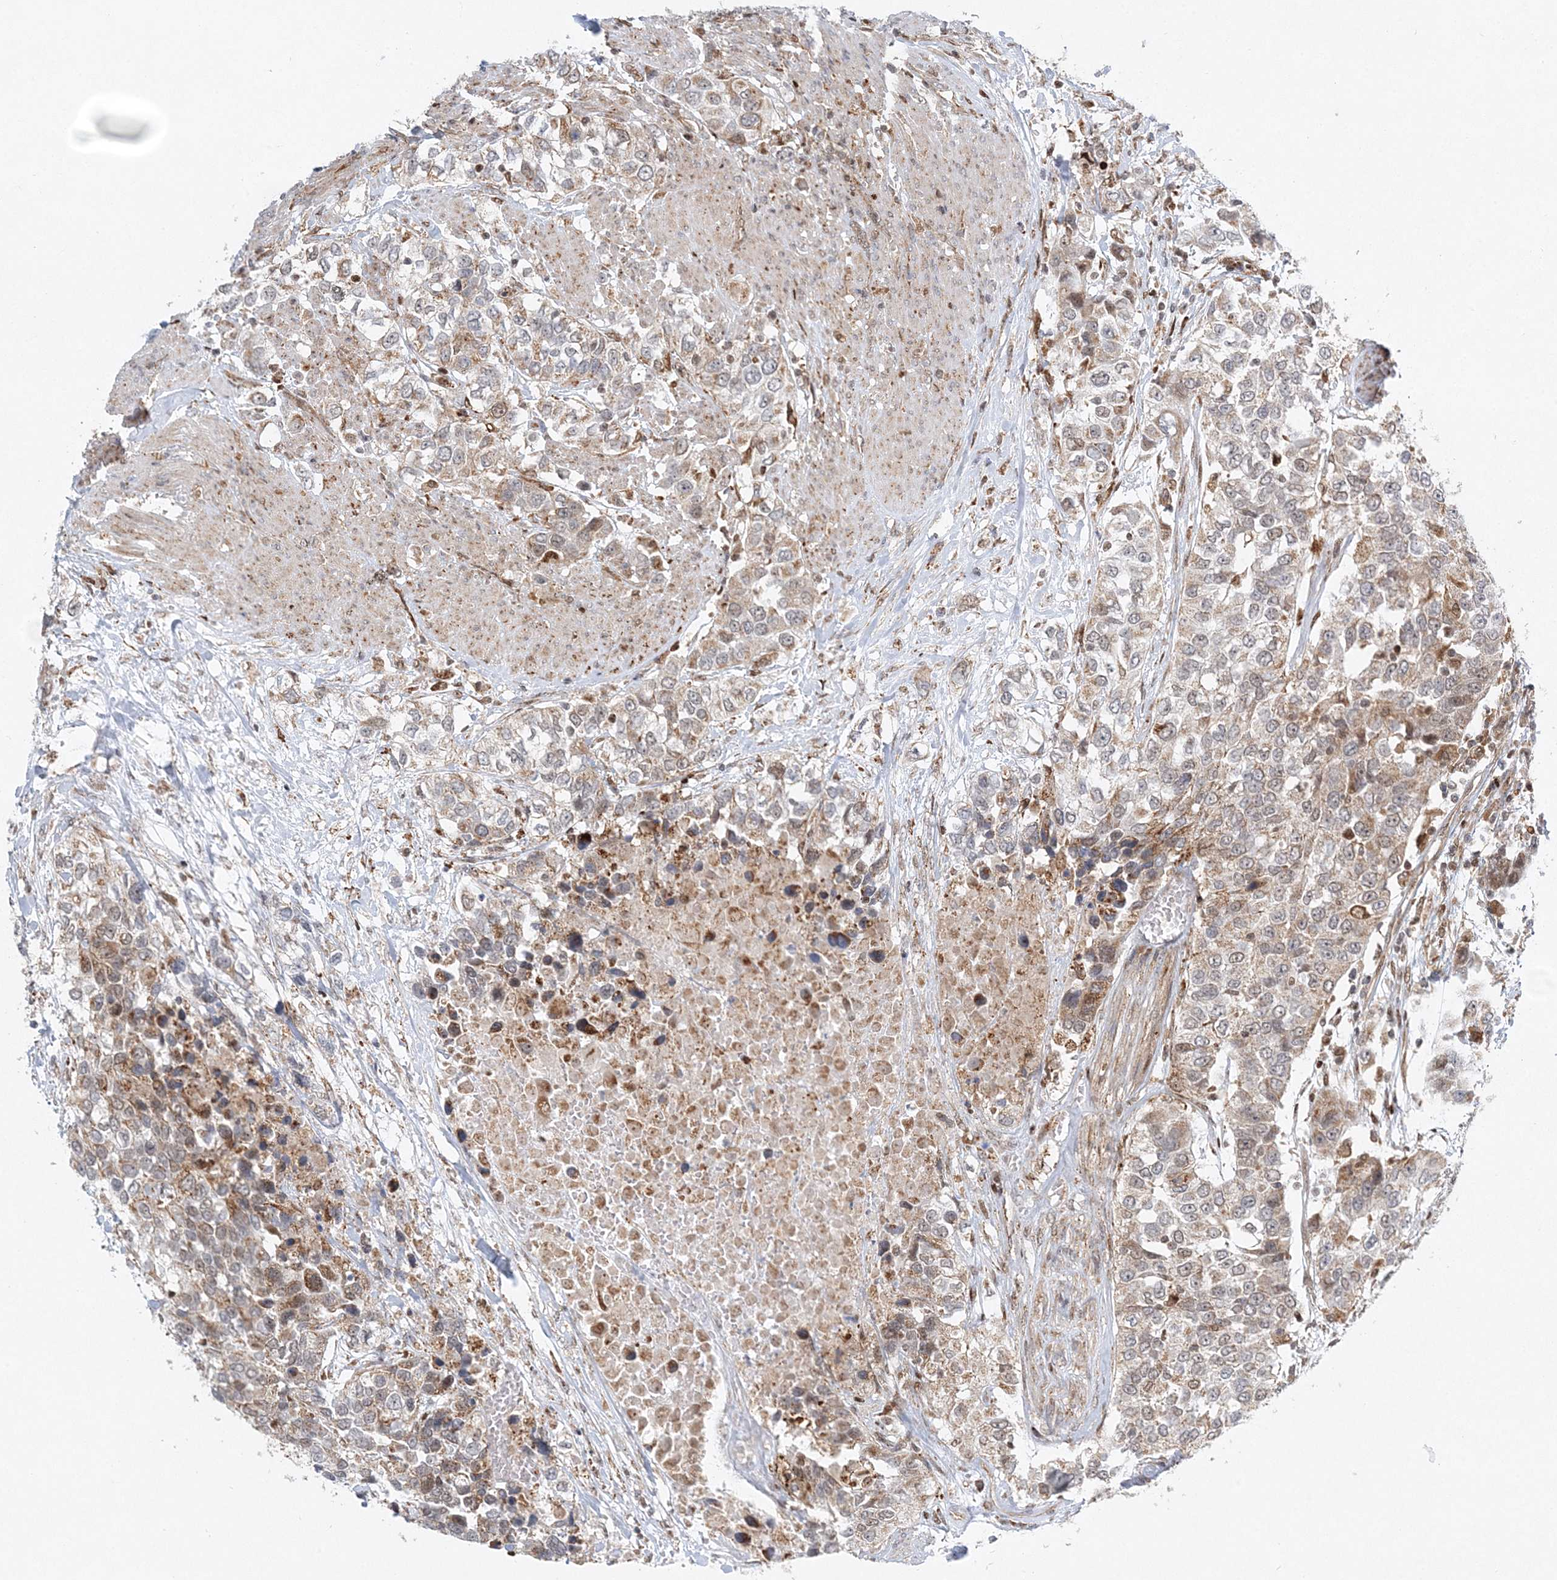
{"staining": {"intensity": "moderate", "quantity": ">75%", "location": "cytoplasmic/membranous"}, "tissue": "urothelial cancer", "cell_type": "Tumor cells", "image_type": "cancer", "snomed": [{"axis": "morphology", "description": "Urothelial carcinoma, High grade"}, {"axis": "topography", "description": "Urinary bladder"}], "caption": "Urothelial cancer stained for a protein (brown) shows moderate cytoplasmic/membranous positive positivity in approximately >75% of tumor cells.", "gene": "RAB11FIP2", "patient": {"sex": "female", "age": 80}}